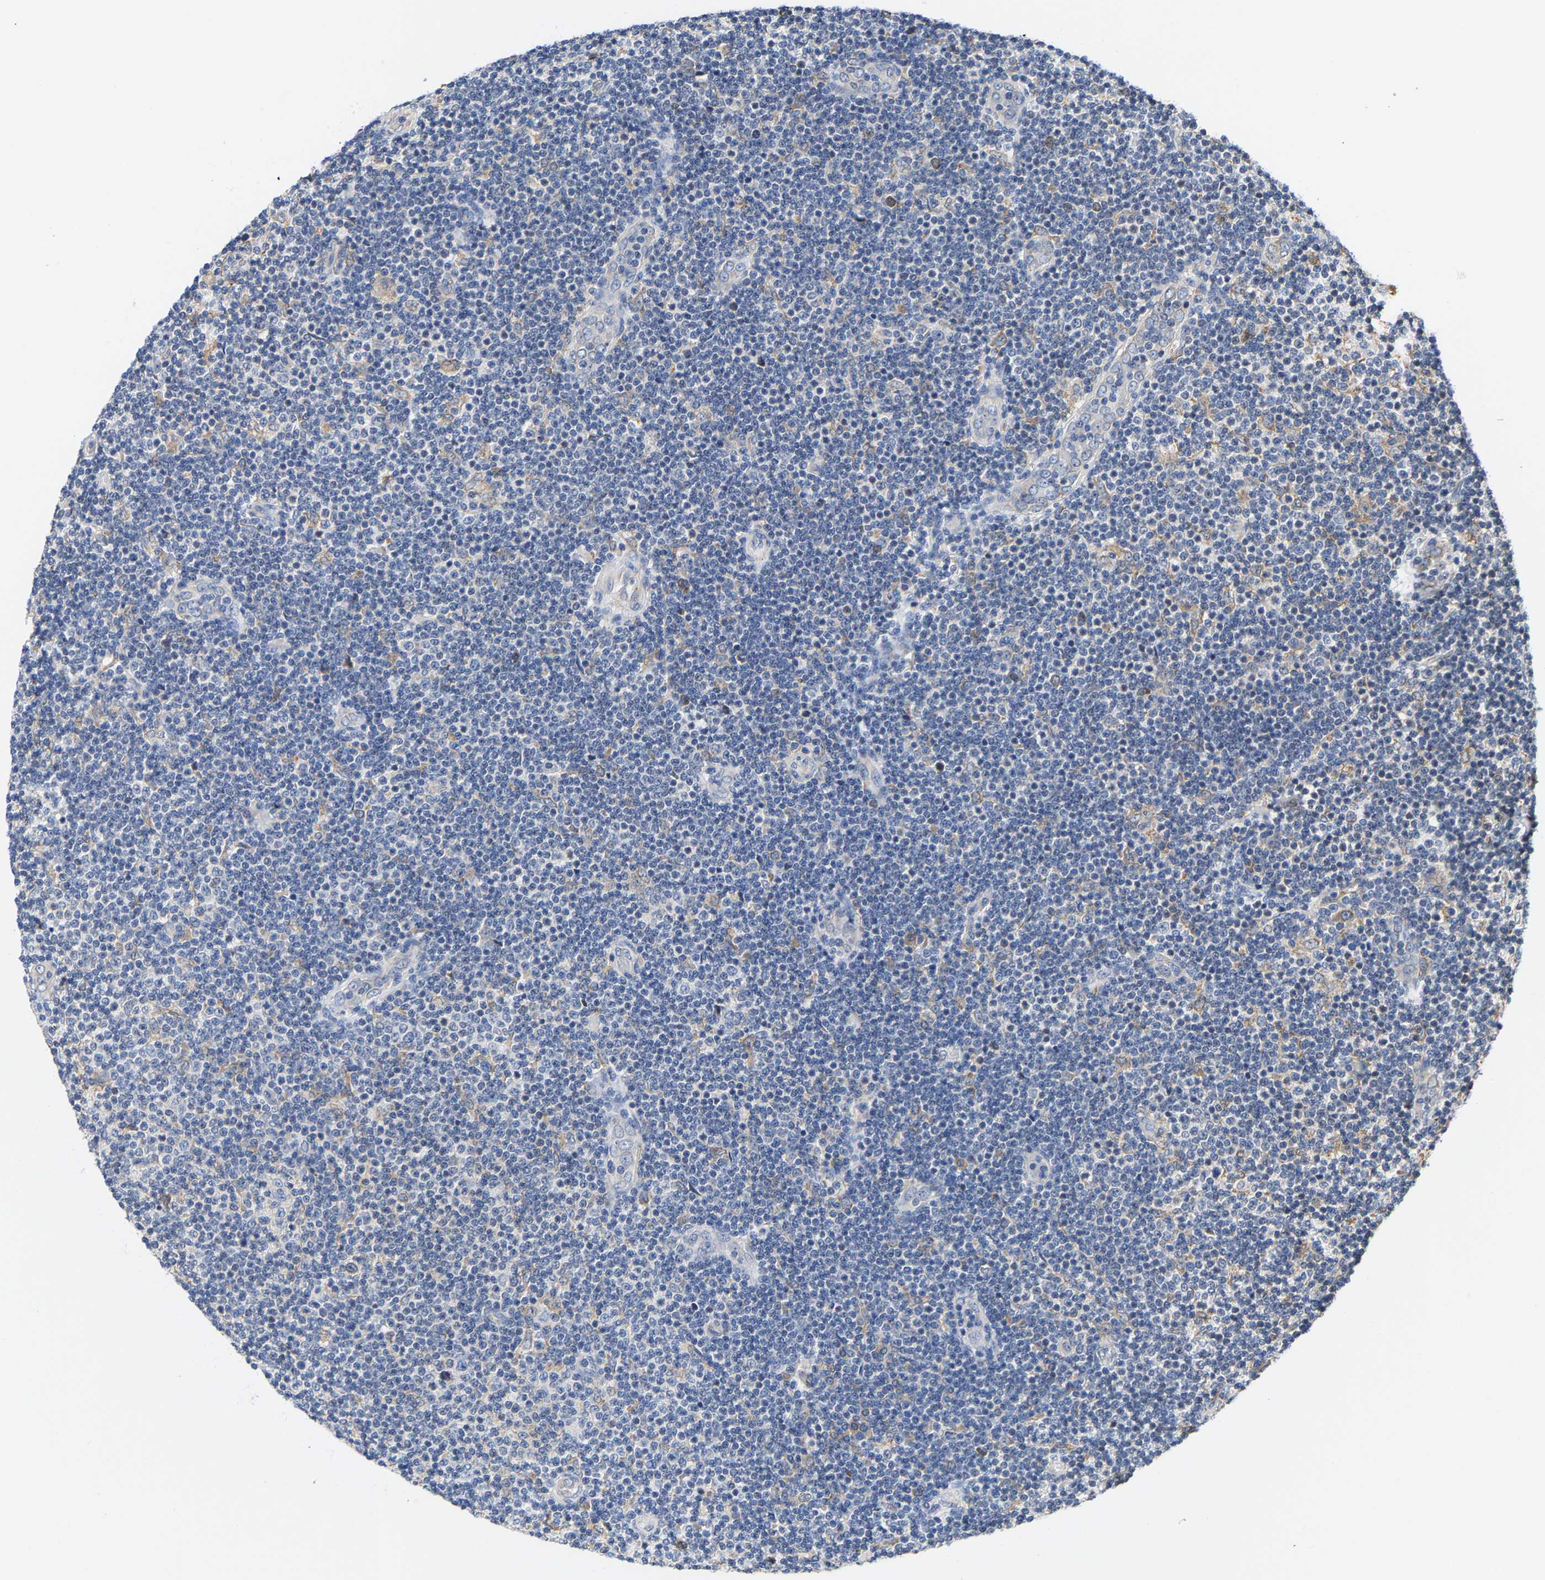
{"staining": {"intensity": "negative", "quantity": "none", "location": "none"}, "tissue": "lymphoma", "cell_type": "Tumor cells", "image_type": "cancer", "snomed": [{"axis": "morphology", "description": "Malignant lymphoma, non-Hodgkin's type, Low grade"}, {"axis": "topography", "description": "Lymph node"}], "caption": "Tumor cells show no significant protein expression in lymphoma. Brightfield microscopy of IHC stained with DAB (brown) and hematoxylin (blue), captured at high magnification.", "gene": "ARAP1", "patient": {"sex": "male", "age": 83}}